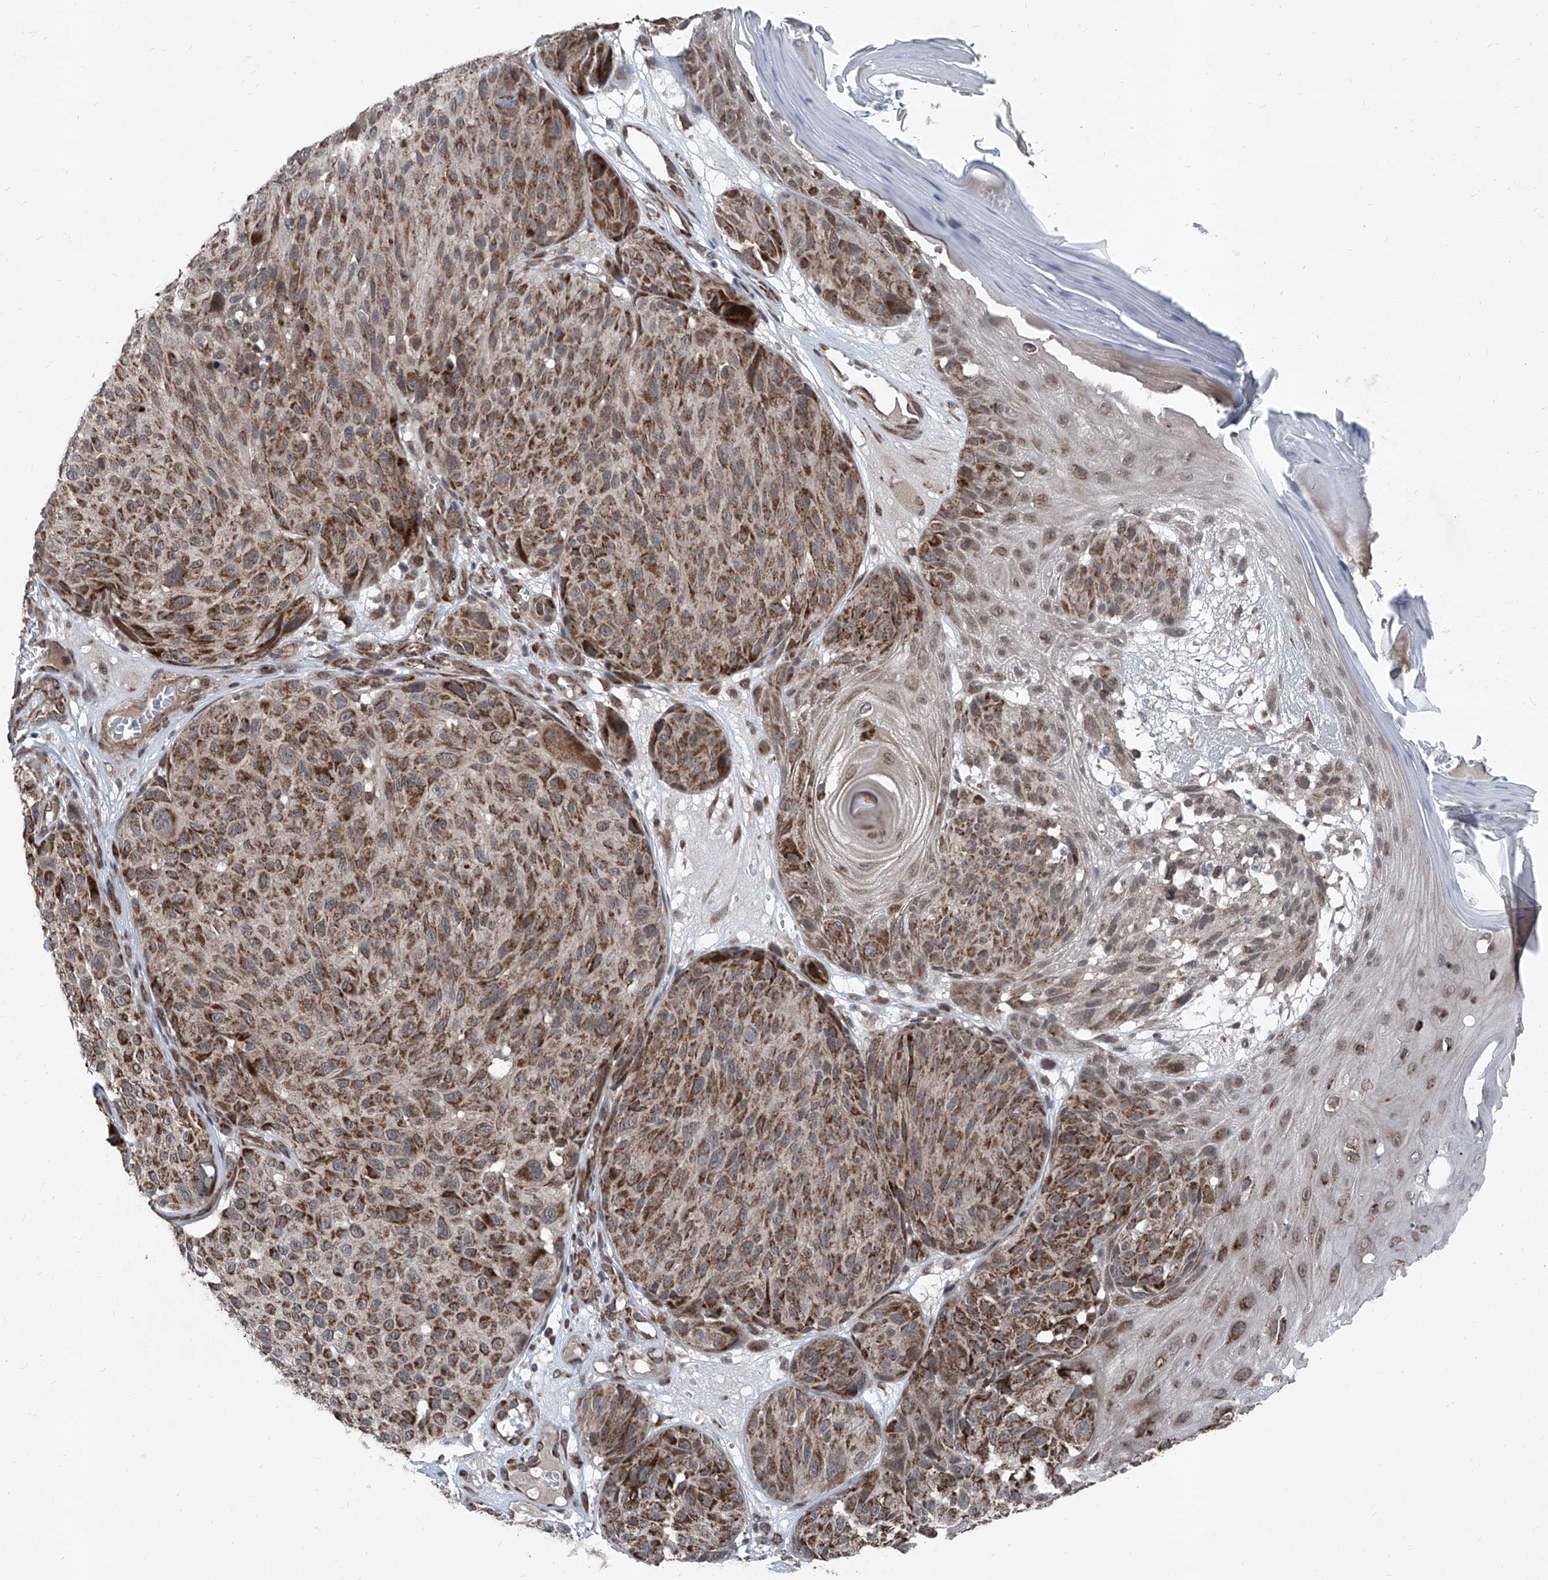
{"staining": {"intensity": "moderate", "quantity": ">75%", "location": "cytoplasmic/membranous"}, "tissue": "melanoma", "cell_type": "Tumor cells", "image_type": "cancer", "snomed": [{"axis": "morphology", "description": "Malignant melanoma, NOS"}, {"axis": "topography", "description": "Skin"}], "caption": "Immunohistochemical staining of human malignant melanoma shows medium levels of moderate cytoplasmic/membranous protein positivity in approximately >75% of tumor cells.", "gene": "COA7", "patient": {"sex": "male", "age": 83}}